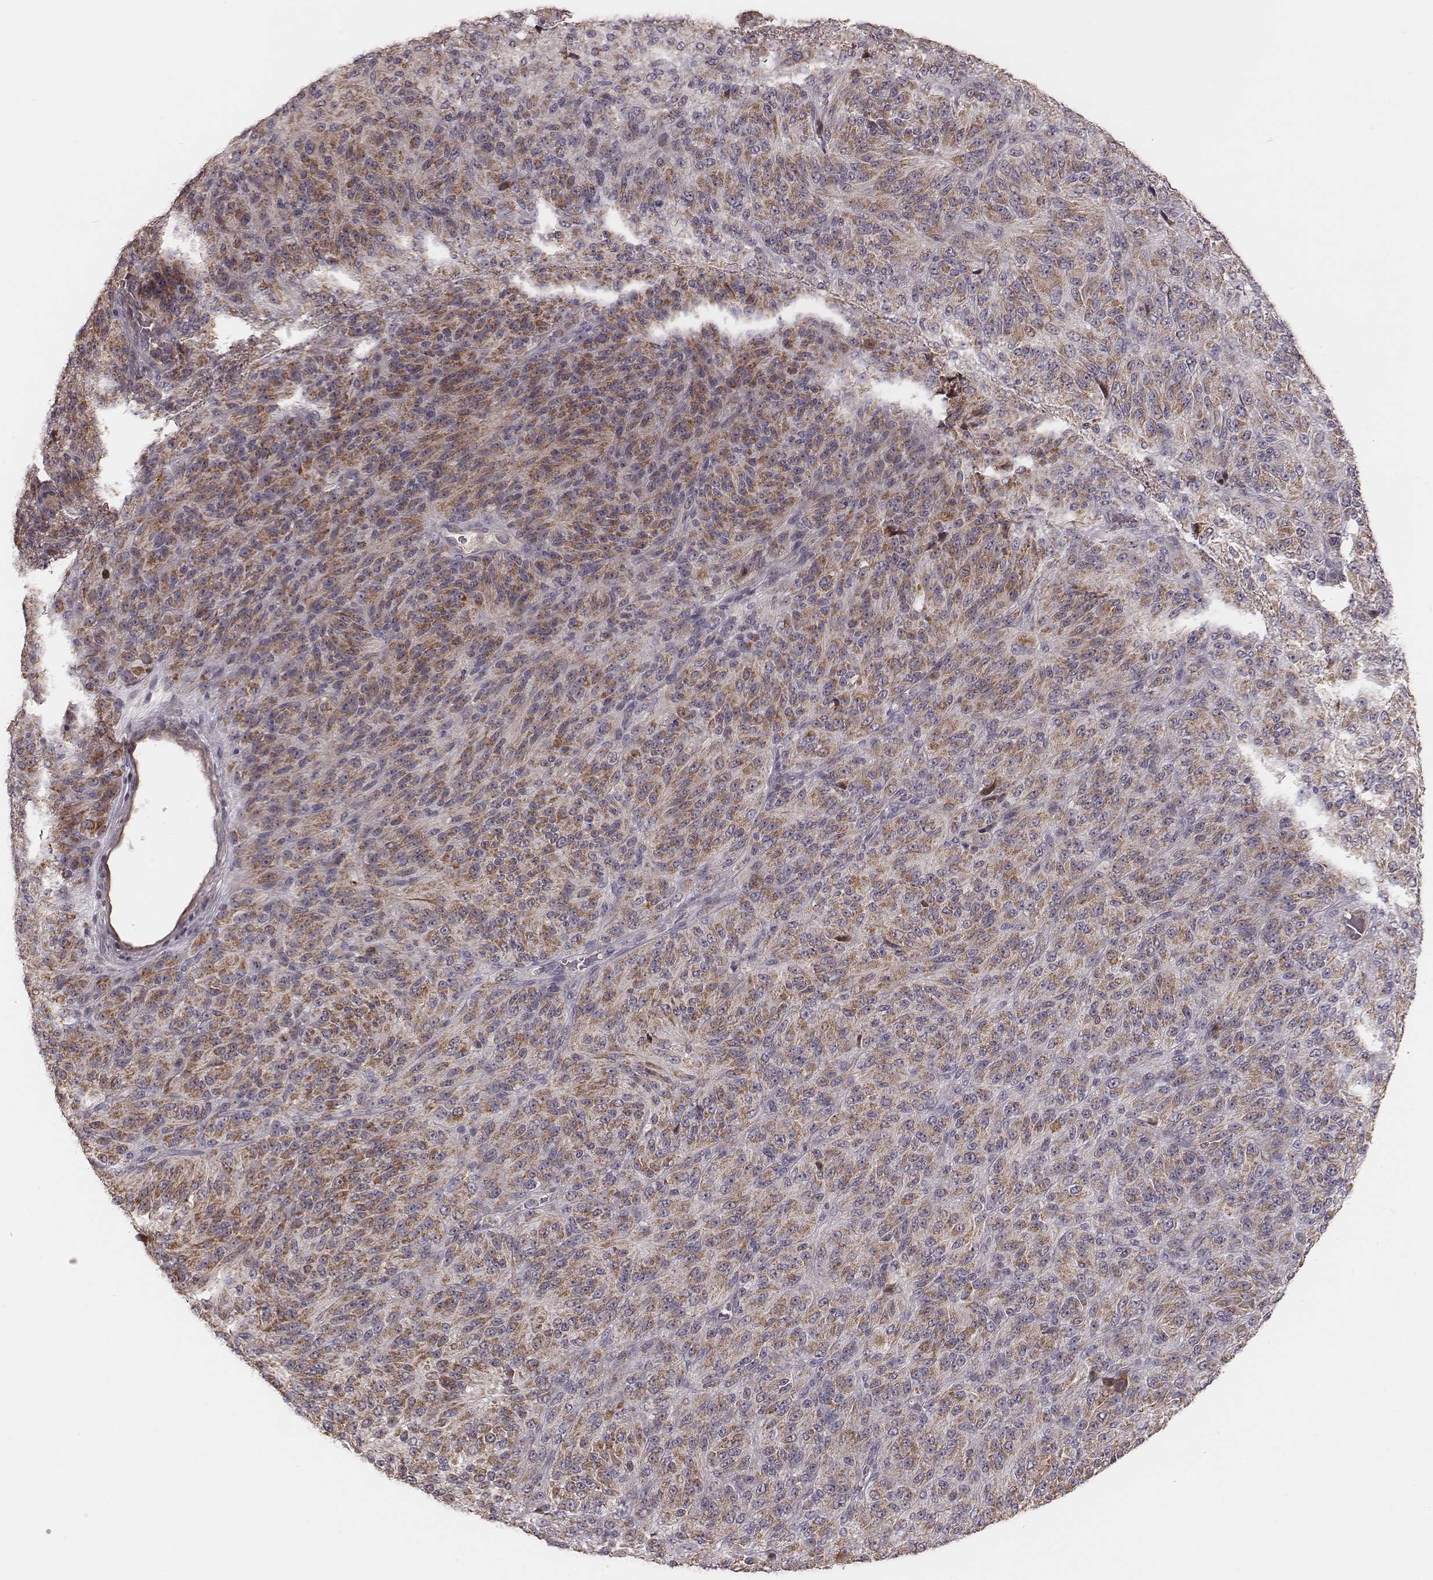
{"staining": {"intensity": "moderate", "quantity": ">75%", "location": "cytoplasmic/membranous"}, "tissue": "melanoma", "cell_type": "Tumor cells", "image_type": "cancer", "snomed": [{"axis": "morphology", "description": "Malignant melanoma, Metastatic site"}, {"axis": "topography", "description": "Brain"}], "caption": "Melanoma was stained to show a protein in brown. There is medium levels of moderate cytoplasmic/membranous staining in about >75% of tumor cells.", "gene": "MRPS27", "patient": {"sex": "female", "age": 56}}